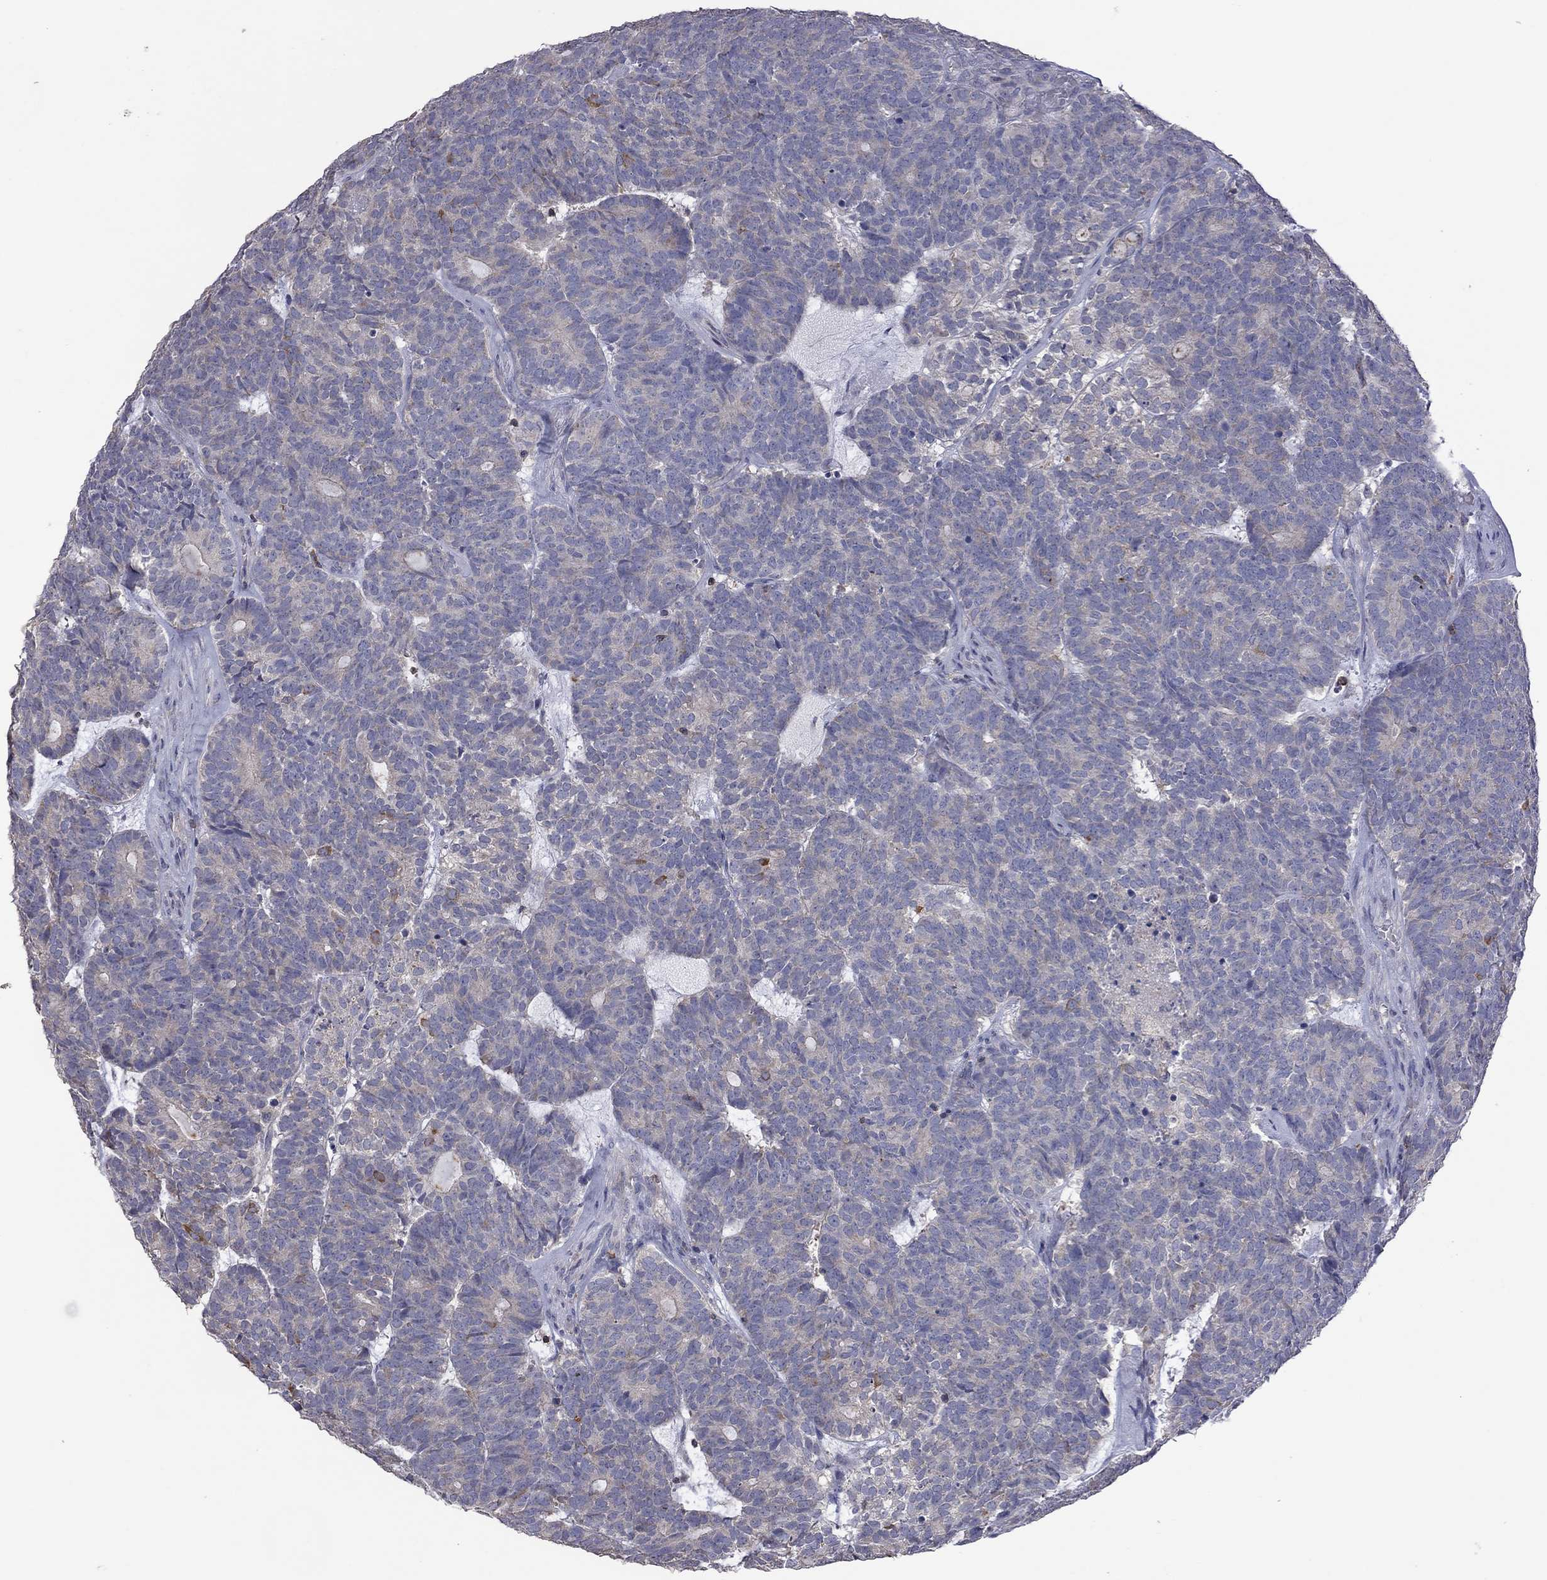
{"staining": {"intensity": "negative", "quantity": "none", "location": "none"}, "tissue": "head and neck cancer", "cell_type": "Tumor cells", "image_type": "cancer", "snomed": [{"axis": "morphology", "description": "Adenocarcinoma, NOS"}, {"axis": "topography", "description": "Head-Neck"}], "caption": "Tumor cells are negative for brown protein staining in adenocarcinoma (head and neck).", "gene": "IPCEF1", "patient": {"sex": "female", "age": 81}}